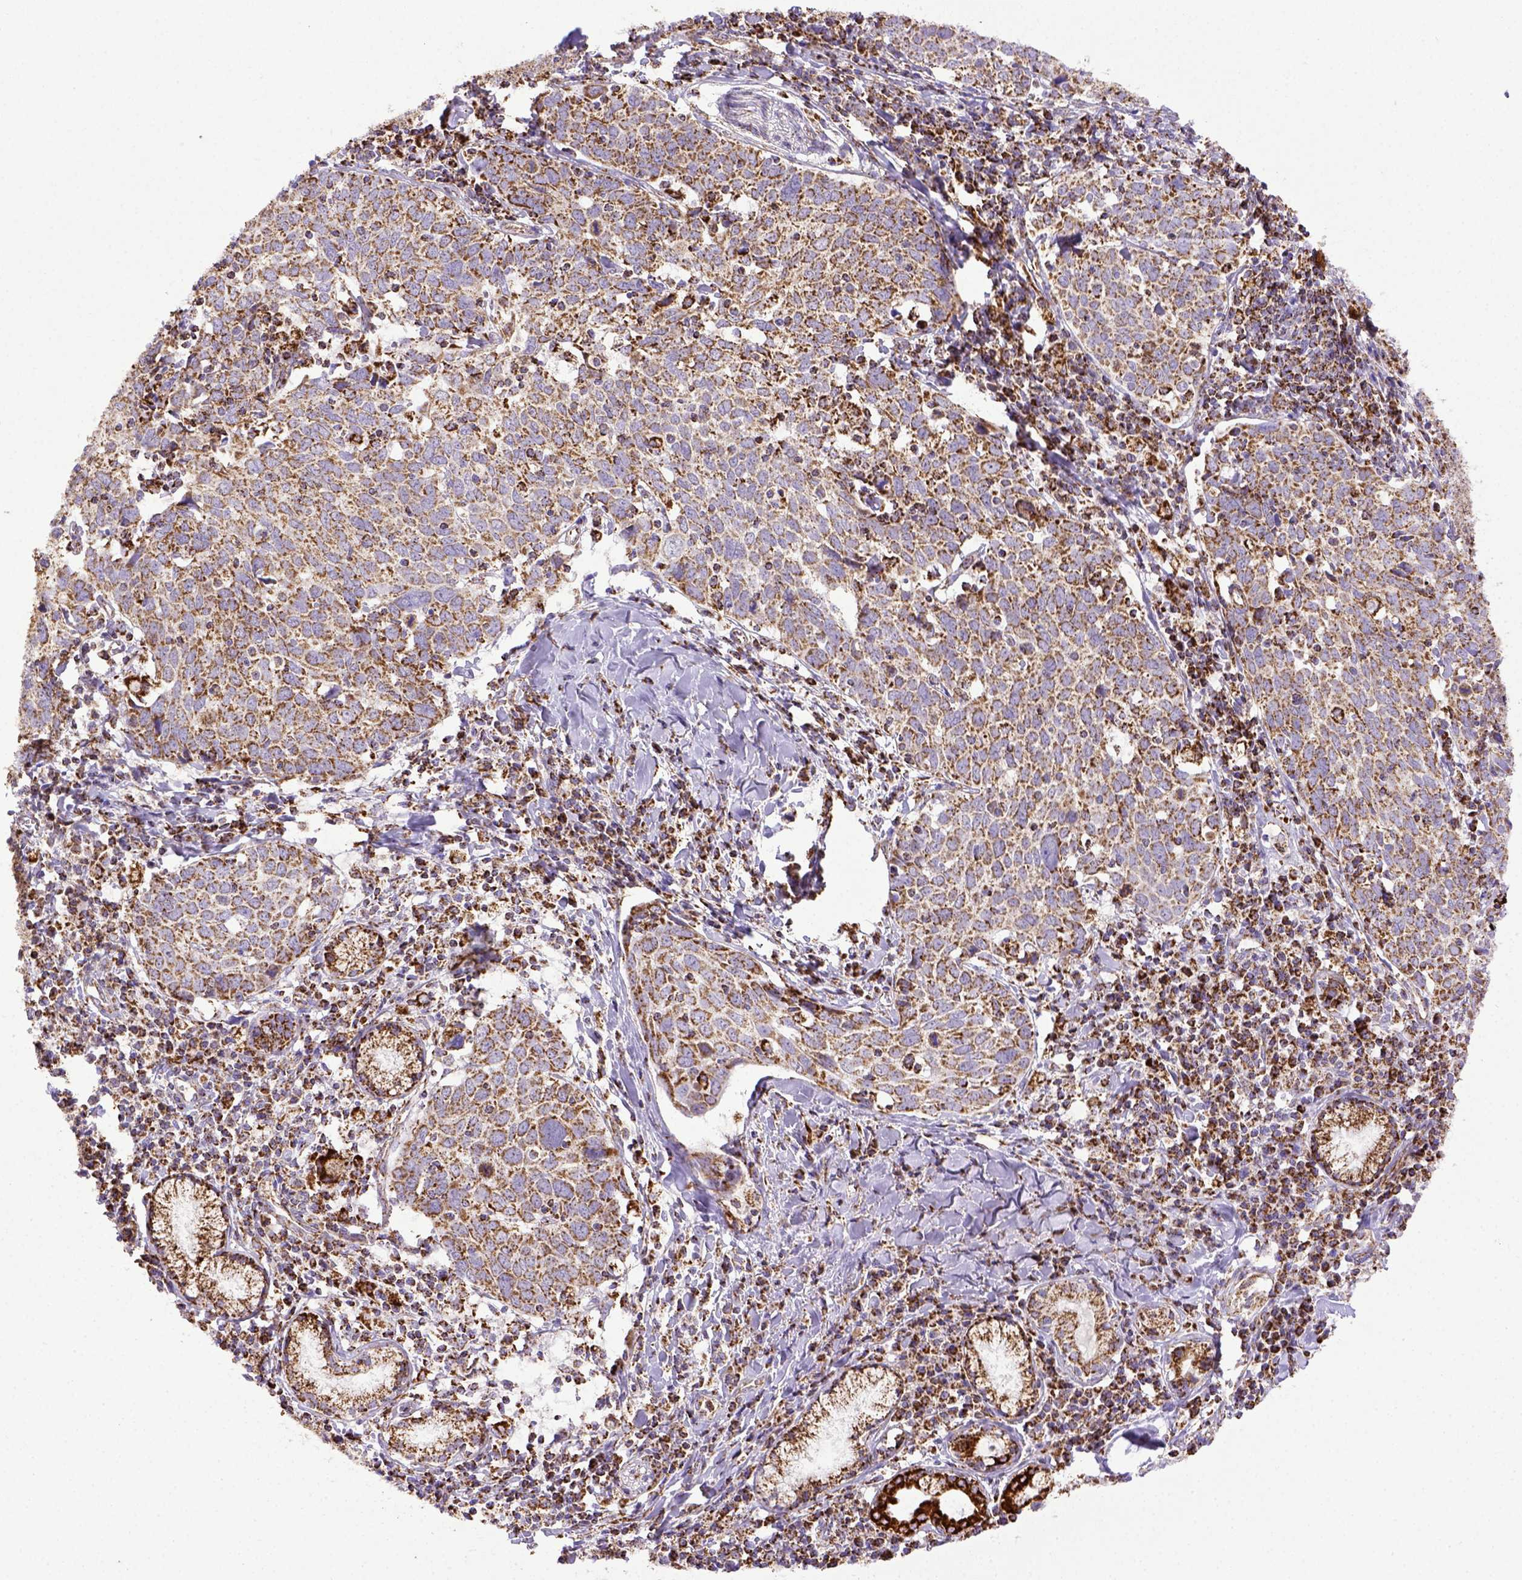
{"staining": {"intensity": "strong", "quantity": ">75%", "location": "cytoplasmic/membranous"}, "tissue": "lung cancer", "cell_type": "Tumor cells", "image_type": "cancer", "snomed": [{"axis": "morphology", "description": "Squamous cell carcinoma, NOS"}, {"axis": "topography", "description": "Lung"}], "caption": "Immunohistochemistry (IHC) photomicrograph of neoplastic tissue: human lung squamous cell carcinoma stained using immunohistochemistry exhibits high levels of strong protein expression localized specifically in the cytoplasmic/membranous of tumor cells, appearing as a cytoplasmic/membranous brown color.", "gene": "MT-CO1", "patient": {"sex": "male", "age": 57}}